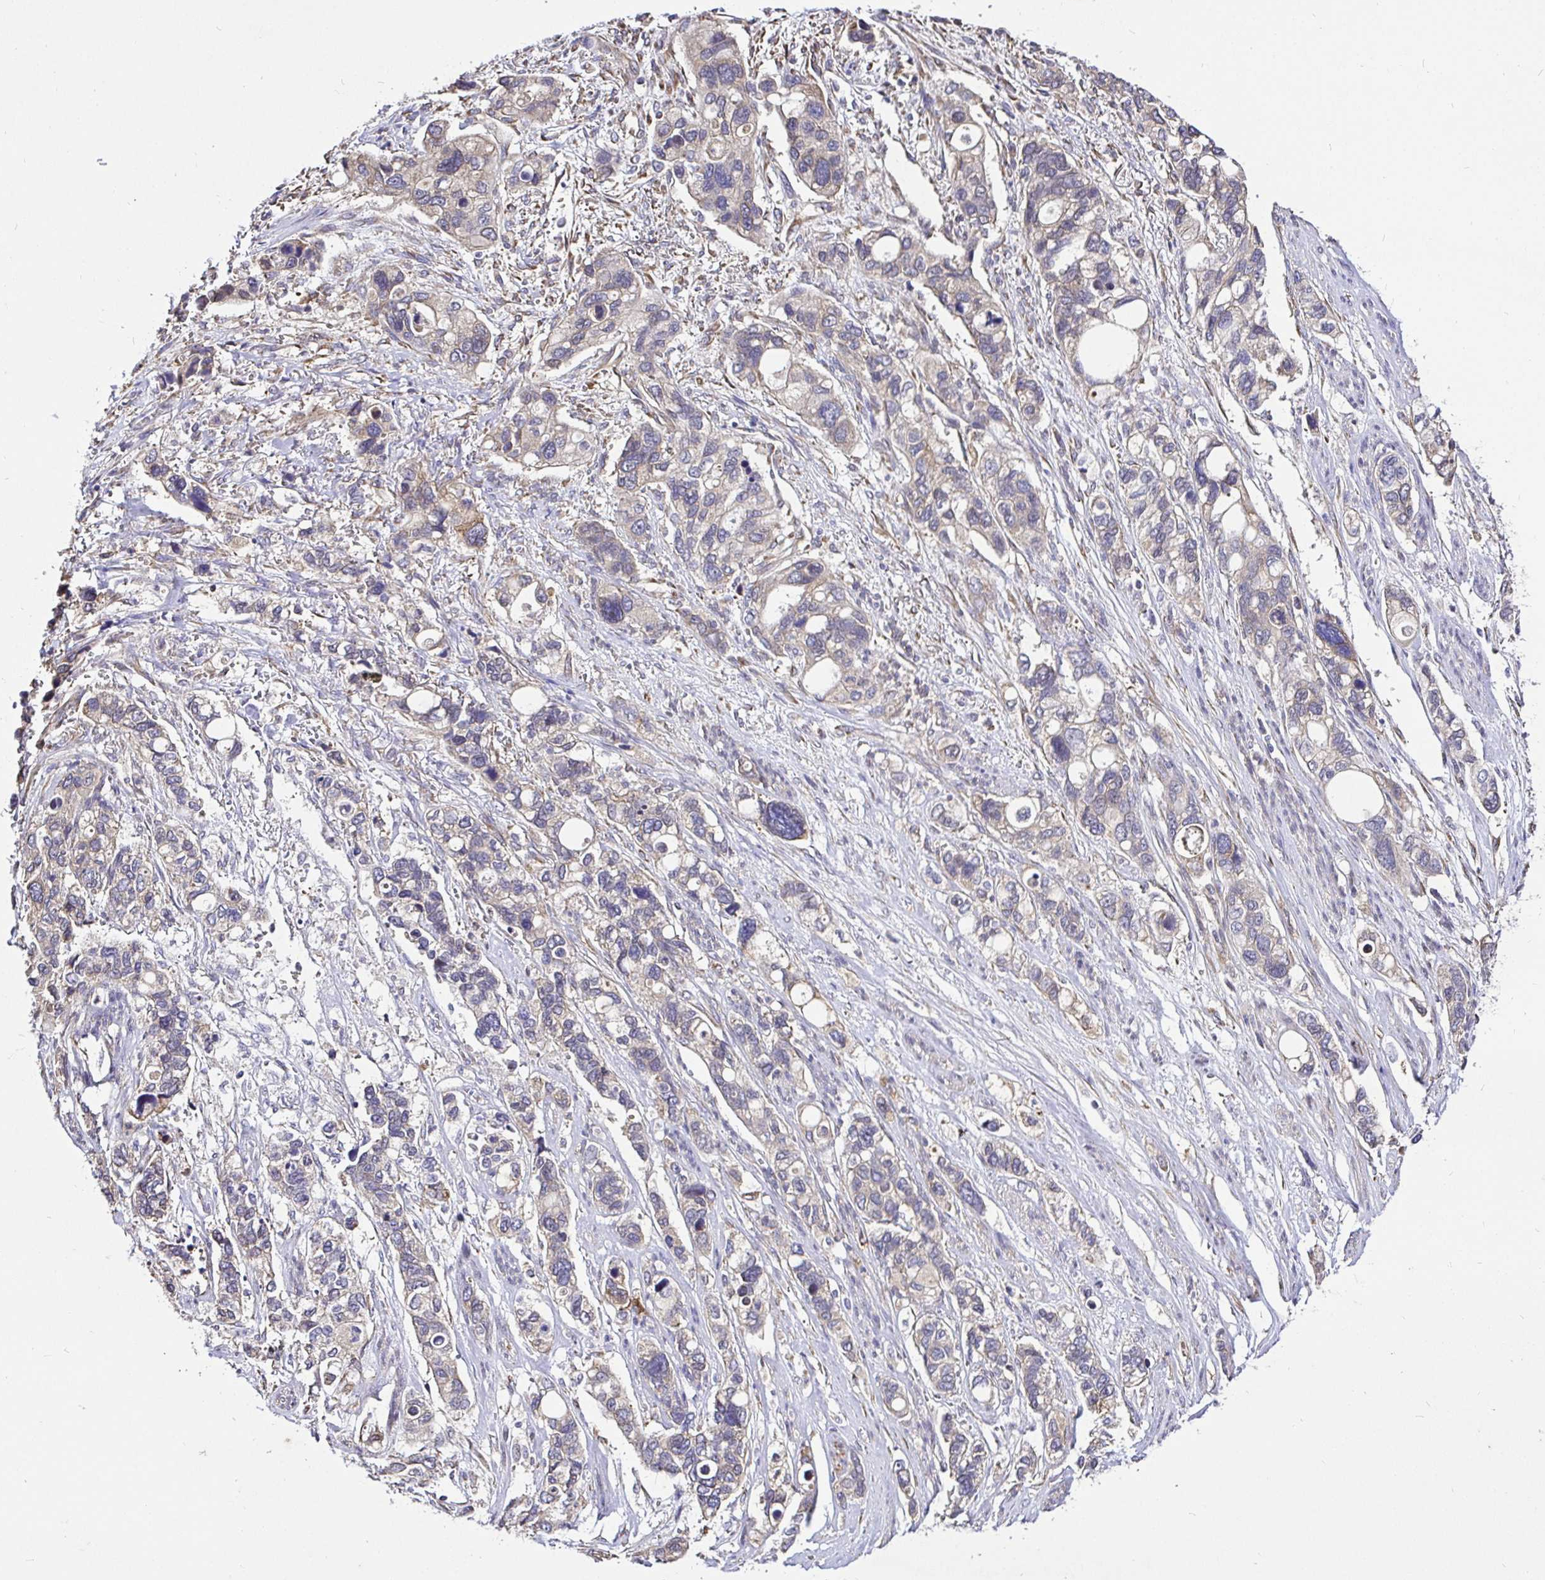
{"staining": {"intensity": "weak", "quantity": "<25%", "location": "cytoplasmic/membranous"}, "tissue": "stomach cancer", "cell_type": "Tumor cells", "image_type": "cancer", "snomed": [{"axis": "morphology", "description": "Adenocarcinoma, NOS"}, {"axis": "topography", "description": "Stomach, upper"}], "caption": "IHC micrograph of neoplastic tissue: human adenocarcinoma (stomach) stained with DAB (3,3'-diaminobenzidine) demonstrates no significant protein expression in tumor cells. Nuclei are stained in blue.", "gene": "CCDC122", "patient": {"sex": "female", "age": 81}}